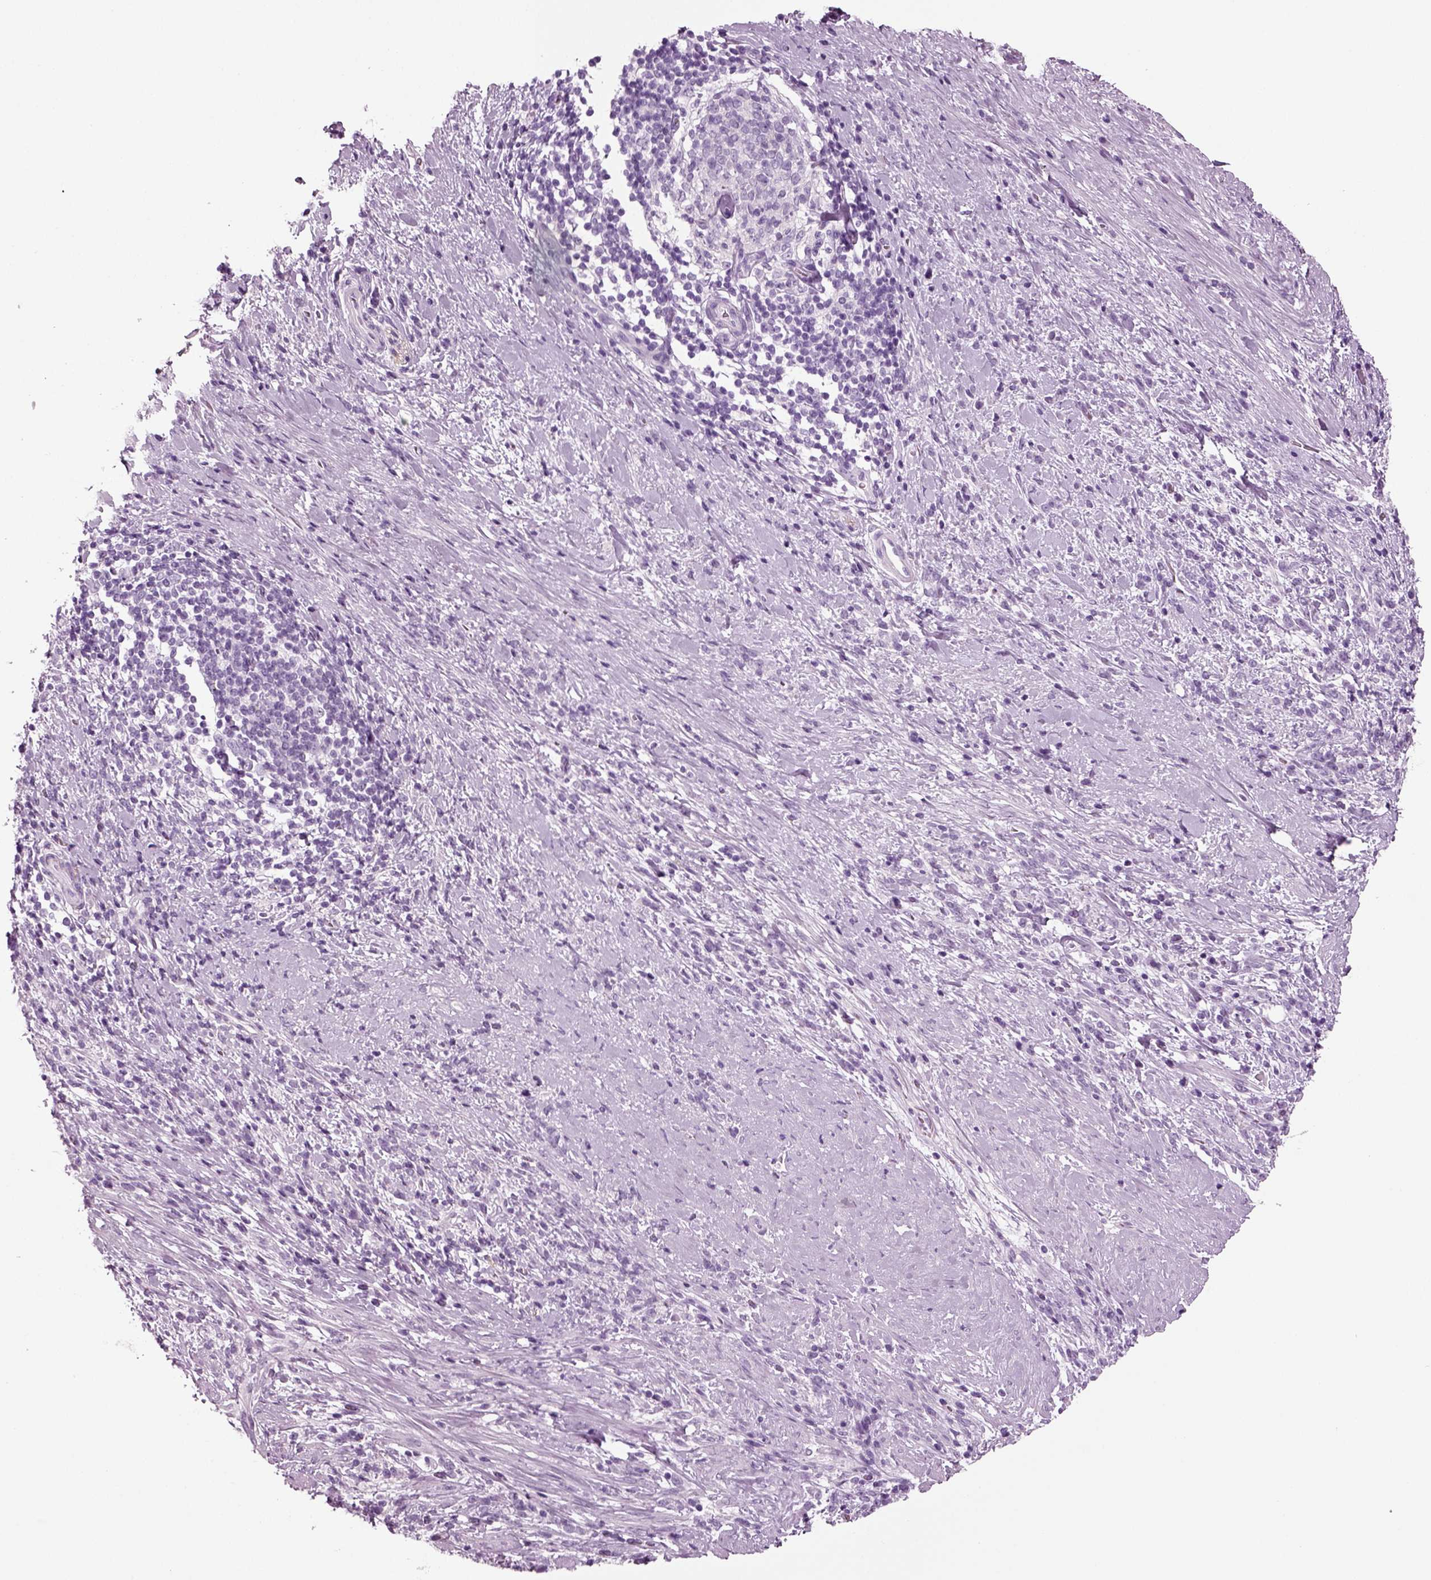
{"staining": {"intensity": "negative", "quantity": "none", "location": "none"}, "tissue": "stomach cancer", "cell_type": "Tumor cells", "image_type": "cancer", "snomed": [{"axis": "morphology", "description": "Adenocarcinoma, NOS"}, {"axis": "topography", "description": "Stomach"}], "caption": "The micrograph exhibits no significant positivity in tumor cells of stomach cancer (adenocarcinoma). (Immunohistochemistry, brightfield microscopy, high magnification).", "gene": "CRABP1", "patient": {"sex": "female", "age": 57}}